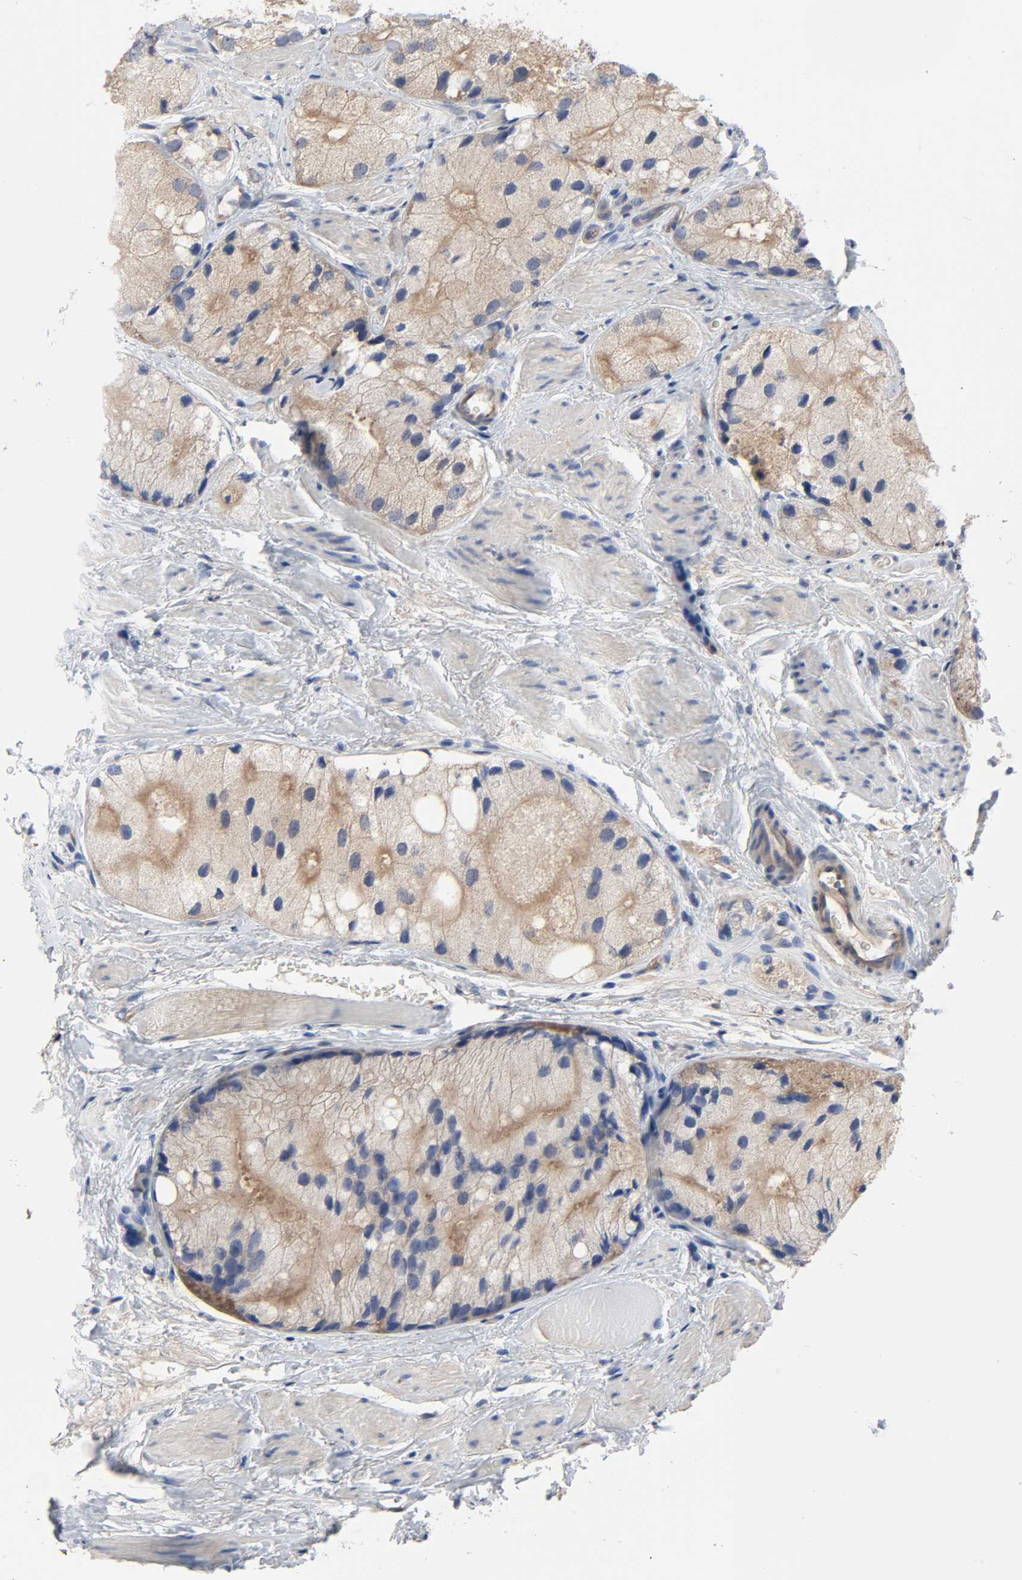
{"staining": {"intensity": "moderate", "quantity": ">75%", "location": "cytoplasmic/membranous"}, "tissue": "prostate cancer", "cell_type": "Tumor cells", "image_type": "cancer", "snomed": [{"axis": "morphology", "description": "Adenocarcinoma, Low grade"}, {"axis": "topography", "description": "Prostate"}], "caption": "Protein staining by IHC reveals moderate cytoplasmic/membranous expression in about >75% of tumor cells in prostate low-grade adenocarcinoma.", "gene": "DYNLT3", "patient": {"sex": "male", "age": 69}}